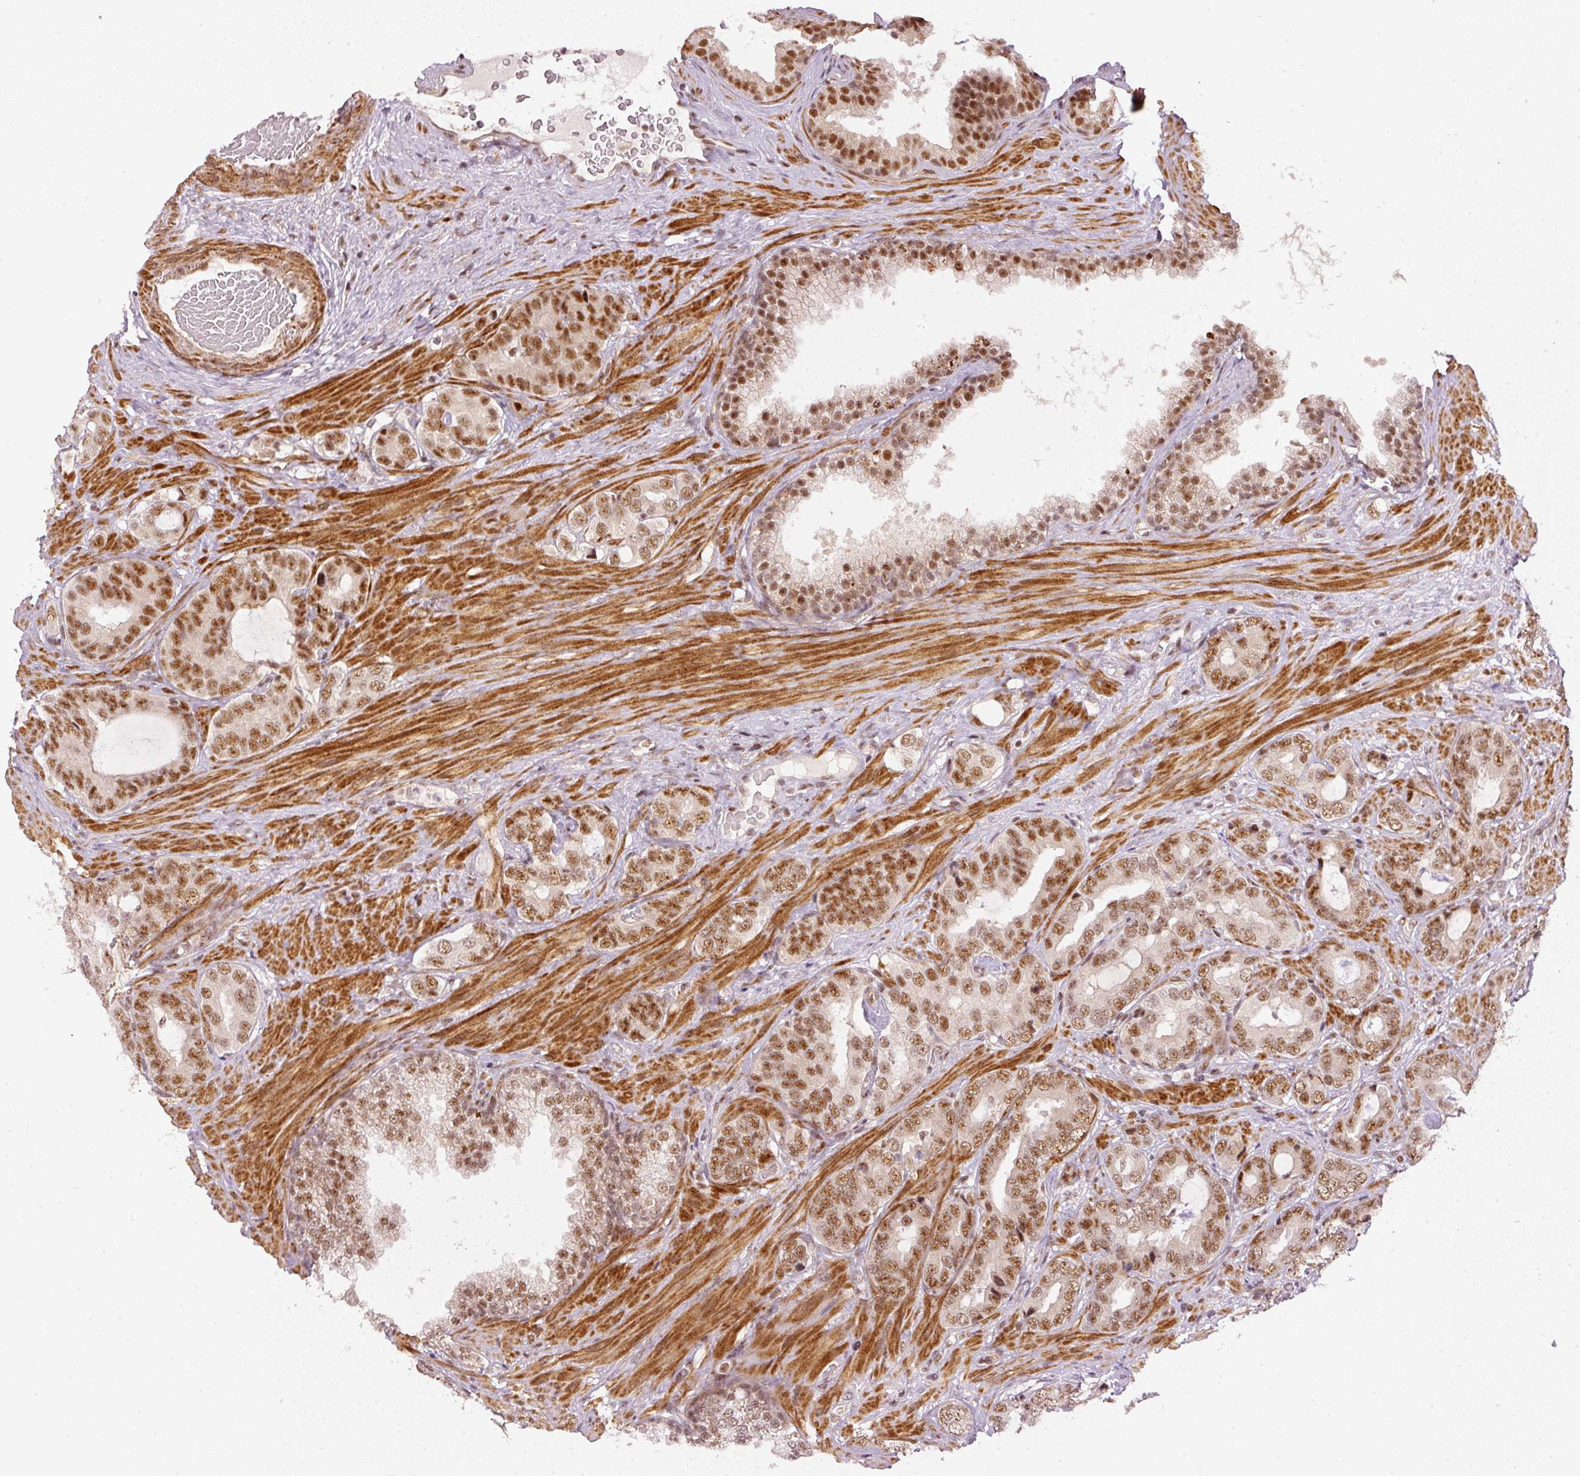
{"staining": {"intensity": "moderate", "quantity": "25%-75%", "location": "nuclear"}, "tissue": "prostate cancer", "cell_type": "Tumor cells", "image_type": "cancer", "snomed": [{"axis": "morphology", "description": "Adenocarcinoma, High grade"}, {"axis": "topography", "description": "Prostate"}], "caption": "Immunohistochemical staining of adenocarcinoma (high-grade) (prostate) demonstrates medium levels of moderate nuclear staining in about 25%-75% of tumor cells.", "gene": "THOC6", "patient": {"sex": "male", "age": 71}}